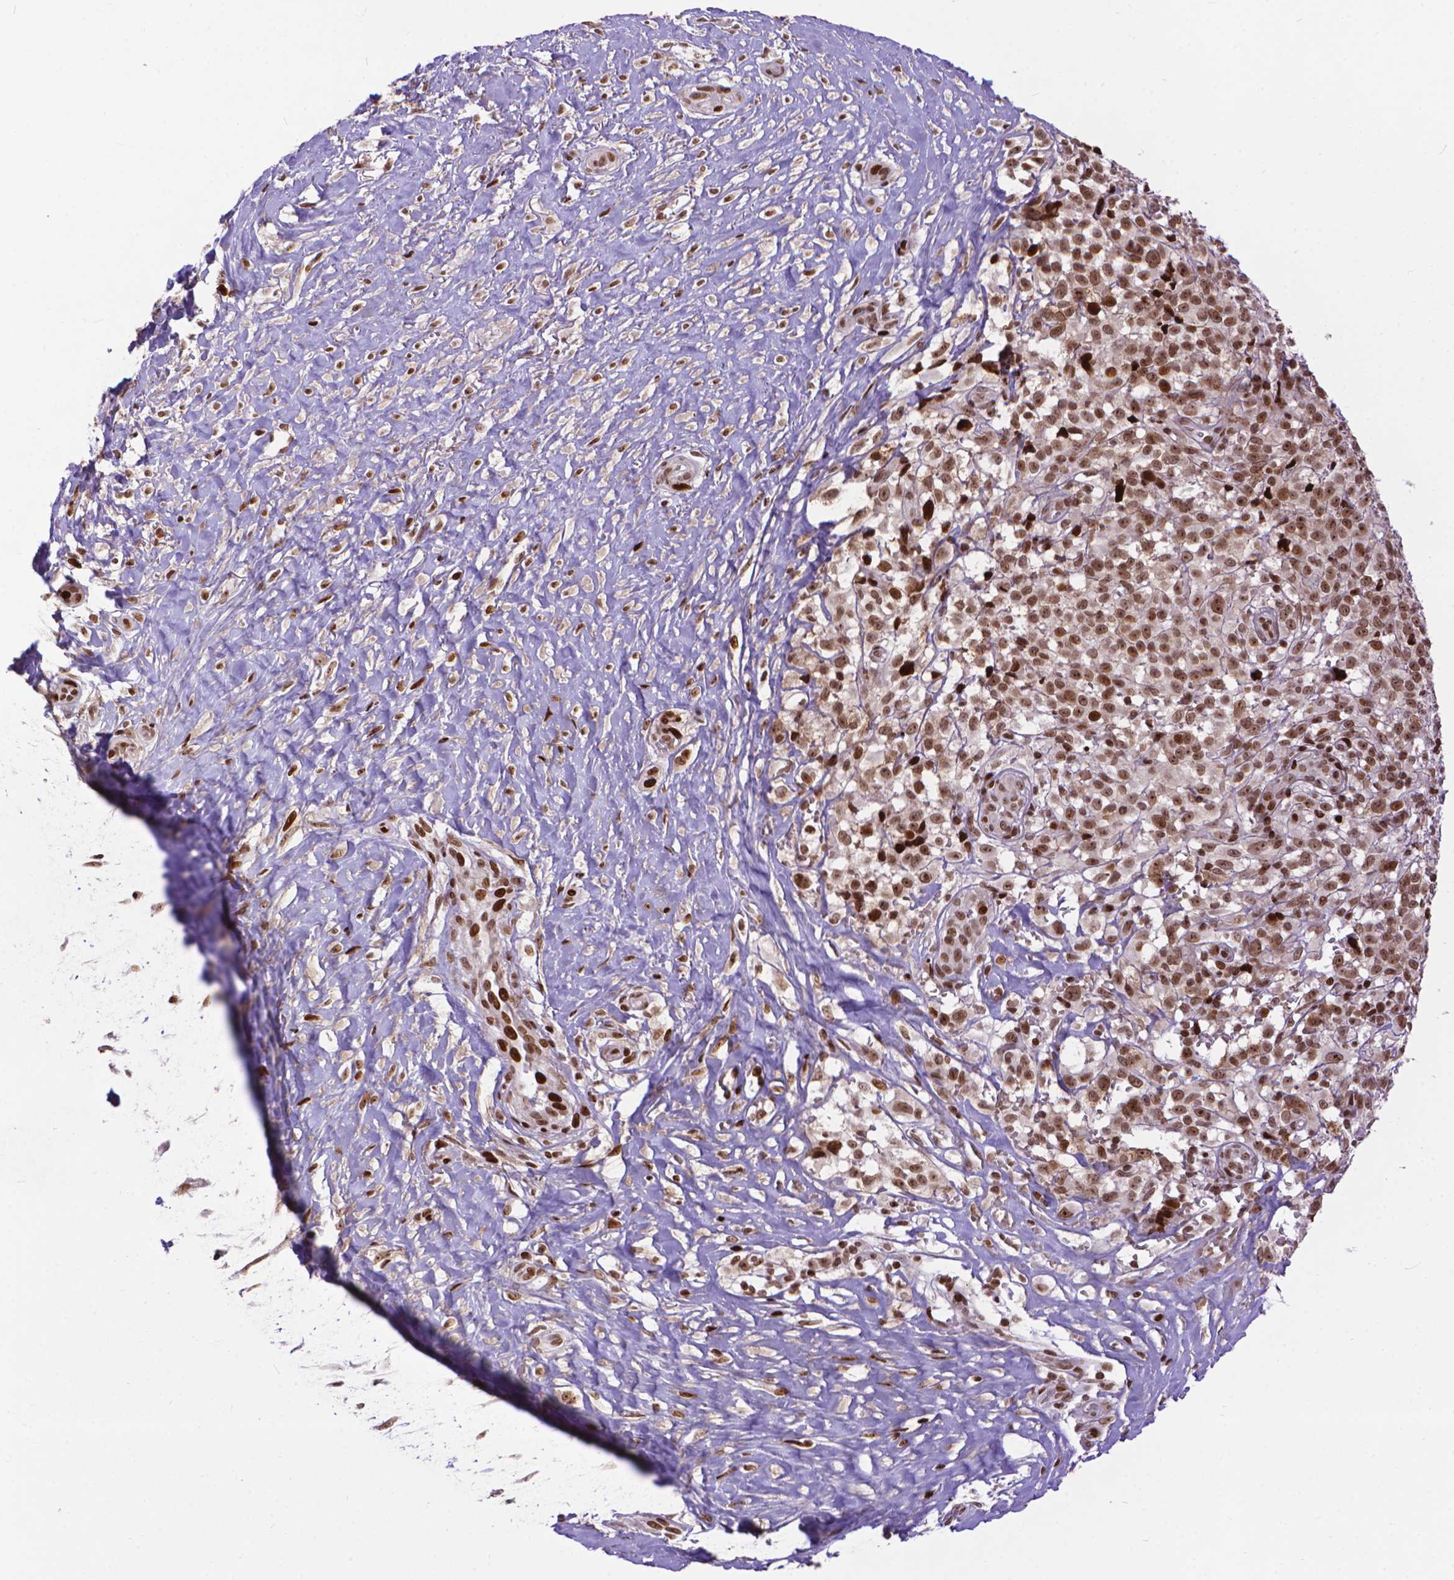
{"staining": {"intensity": "moderate", "quantity": ">75%", "location": "nuclear"}, "tissue": "melanoma", "cell_type": "Tumor cells", "image_type": "cancer", "snomed": [{"axis": "morphology", "description": "Malignant melanoma, NOS"}, {"axis": "topography", "description": "Skin"}], "caption": "Immunohistochemical staining of human malignant melanoma shows medium levels of moderate nuclear protein expression in about >75% of tumor cells.", "gene": "AMER1", "patient": {"sex": "male", "age": 85}}